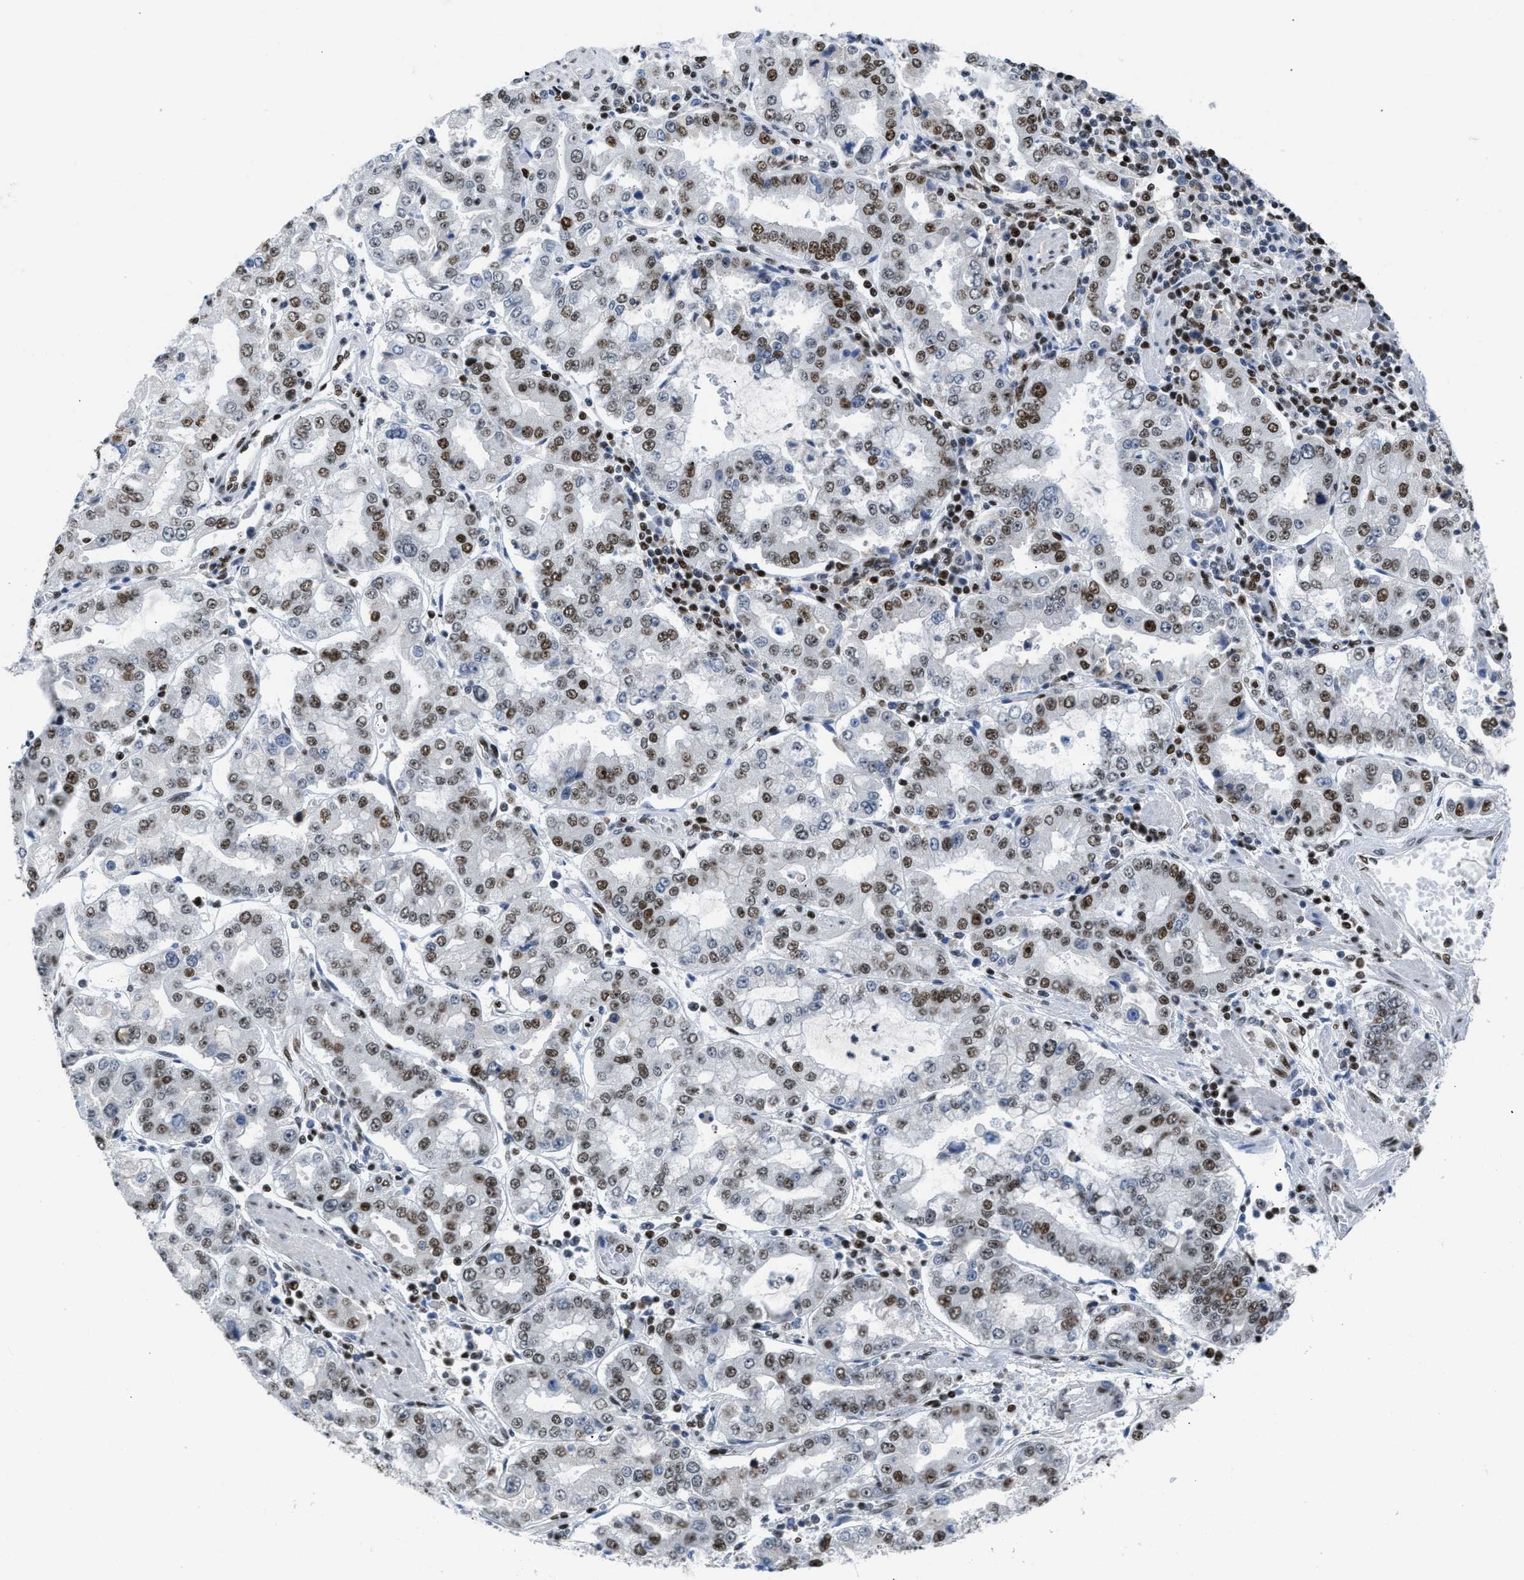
{"staining": {"intensity": "moderate", "quantity": ">75%", "location": "nuclear"}, "tissue": "stomach cancer", "cell_type": "Tumor cells", "image_type": "cancer", "snomed": [{"axis": "morphology", "description": "Adenocarcinoma, NOS"}, {"axis": "topography", "description": "Stomach"}], "caption": "Tumor cells demonstrate medium levels of moderate nuclear staining in approximately >75% of cells in stomach cancer.", "gene": "SCAF4", "patient": {"sex": "male", "age": 76}}